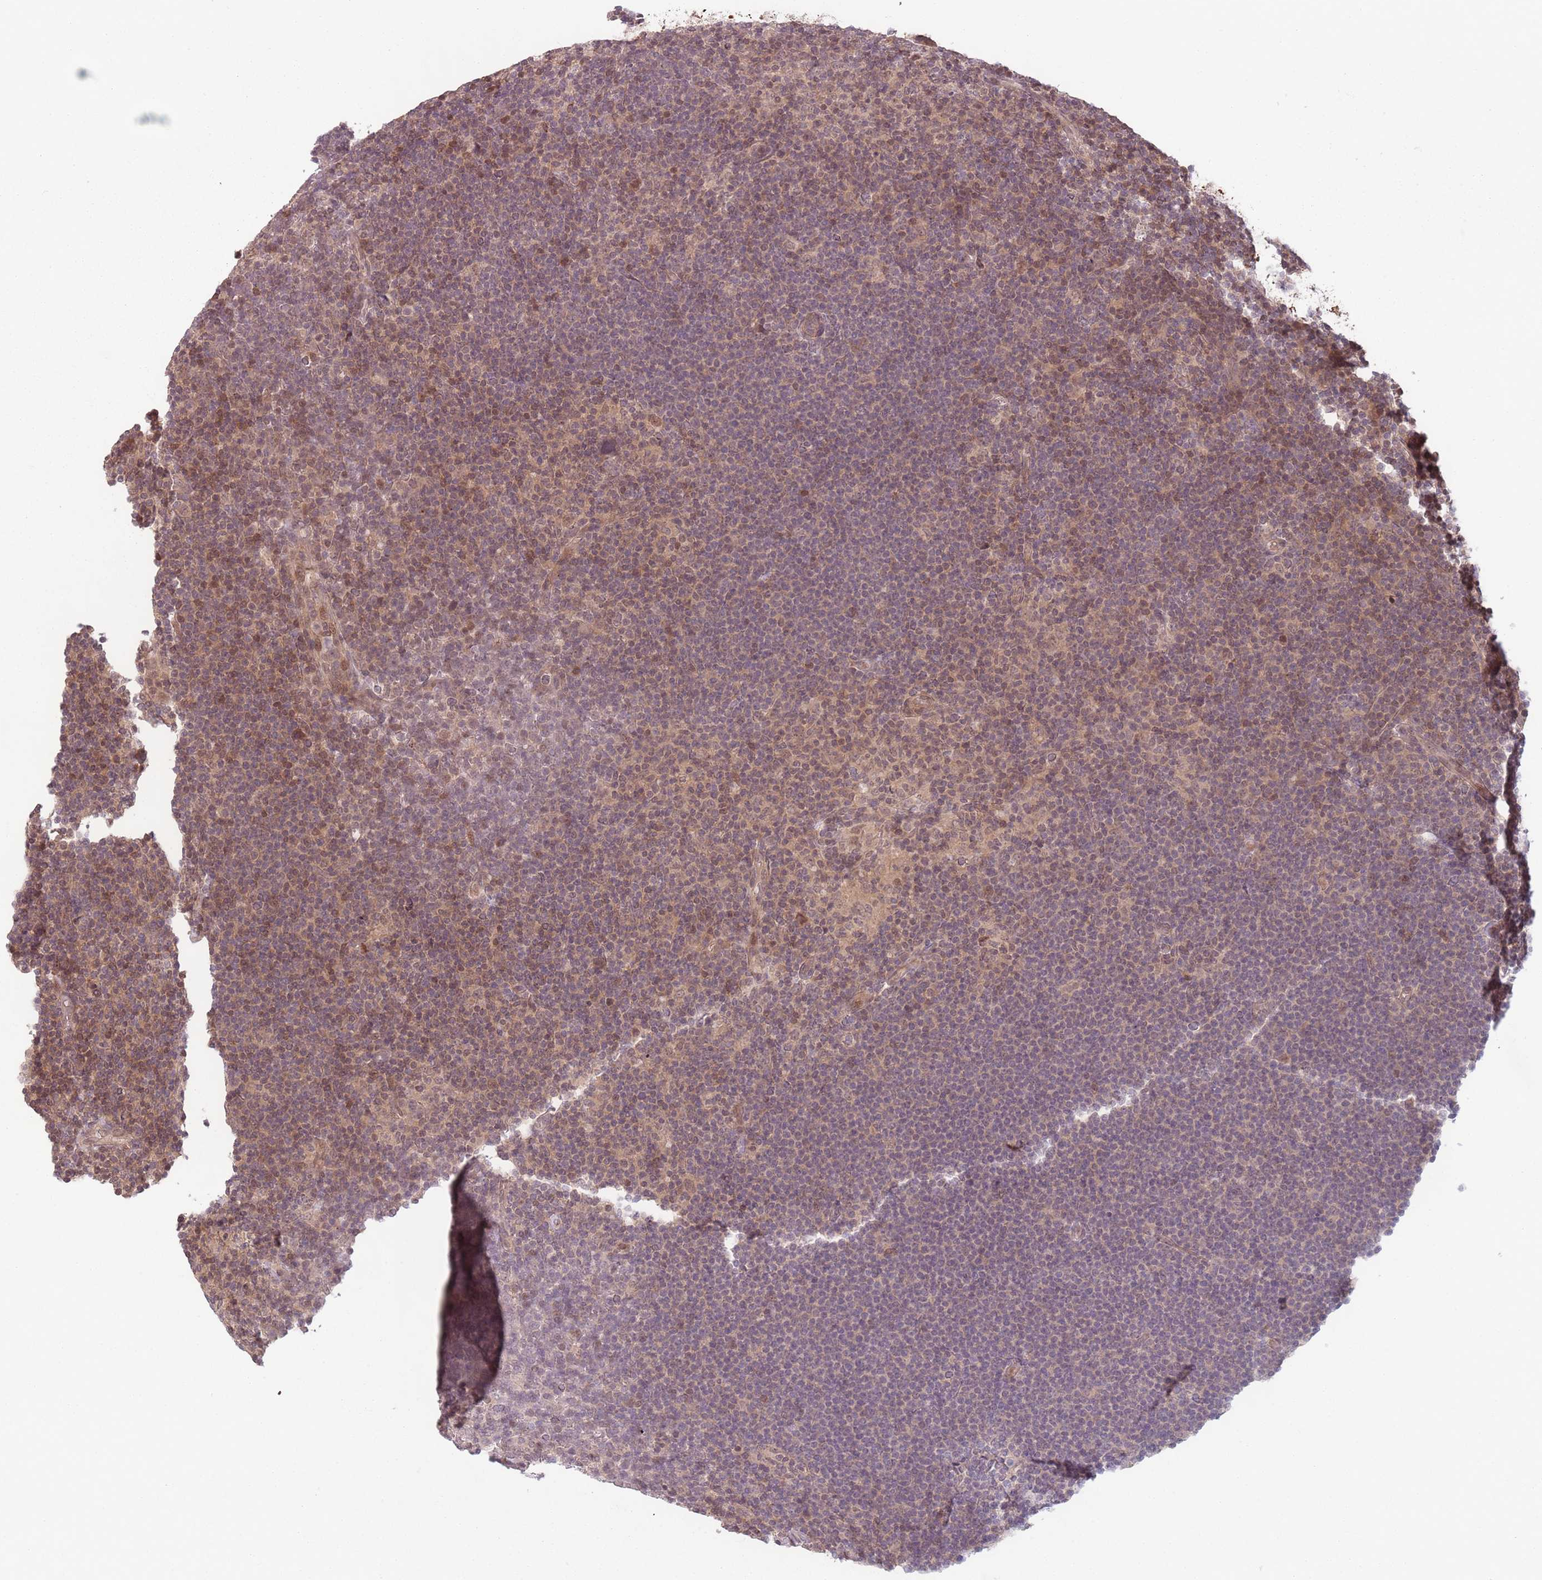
{"staining": {"intensity": "weak", "quantity": "<25%", "location": "nuclear"}, "tissue": "lymphoma", "cell_type": "Tumor cells", "image_type": "cancer", "snomed": [{"axis": "morphology", "description": "Hodgkin's disease, NOS"}, {"axis": "topography", "description": "Lymph node"}], "caption": "A high-resolution photomicrograph shows immunohistochemistry (IHC) staining of lymphoma, which exhibits no significant expression in tumor cells.", "gene": "CCDC154", "patient": {"sex": "female", "age": 57}}